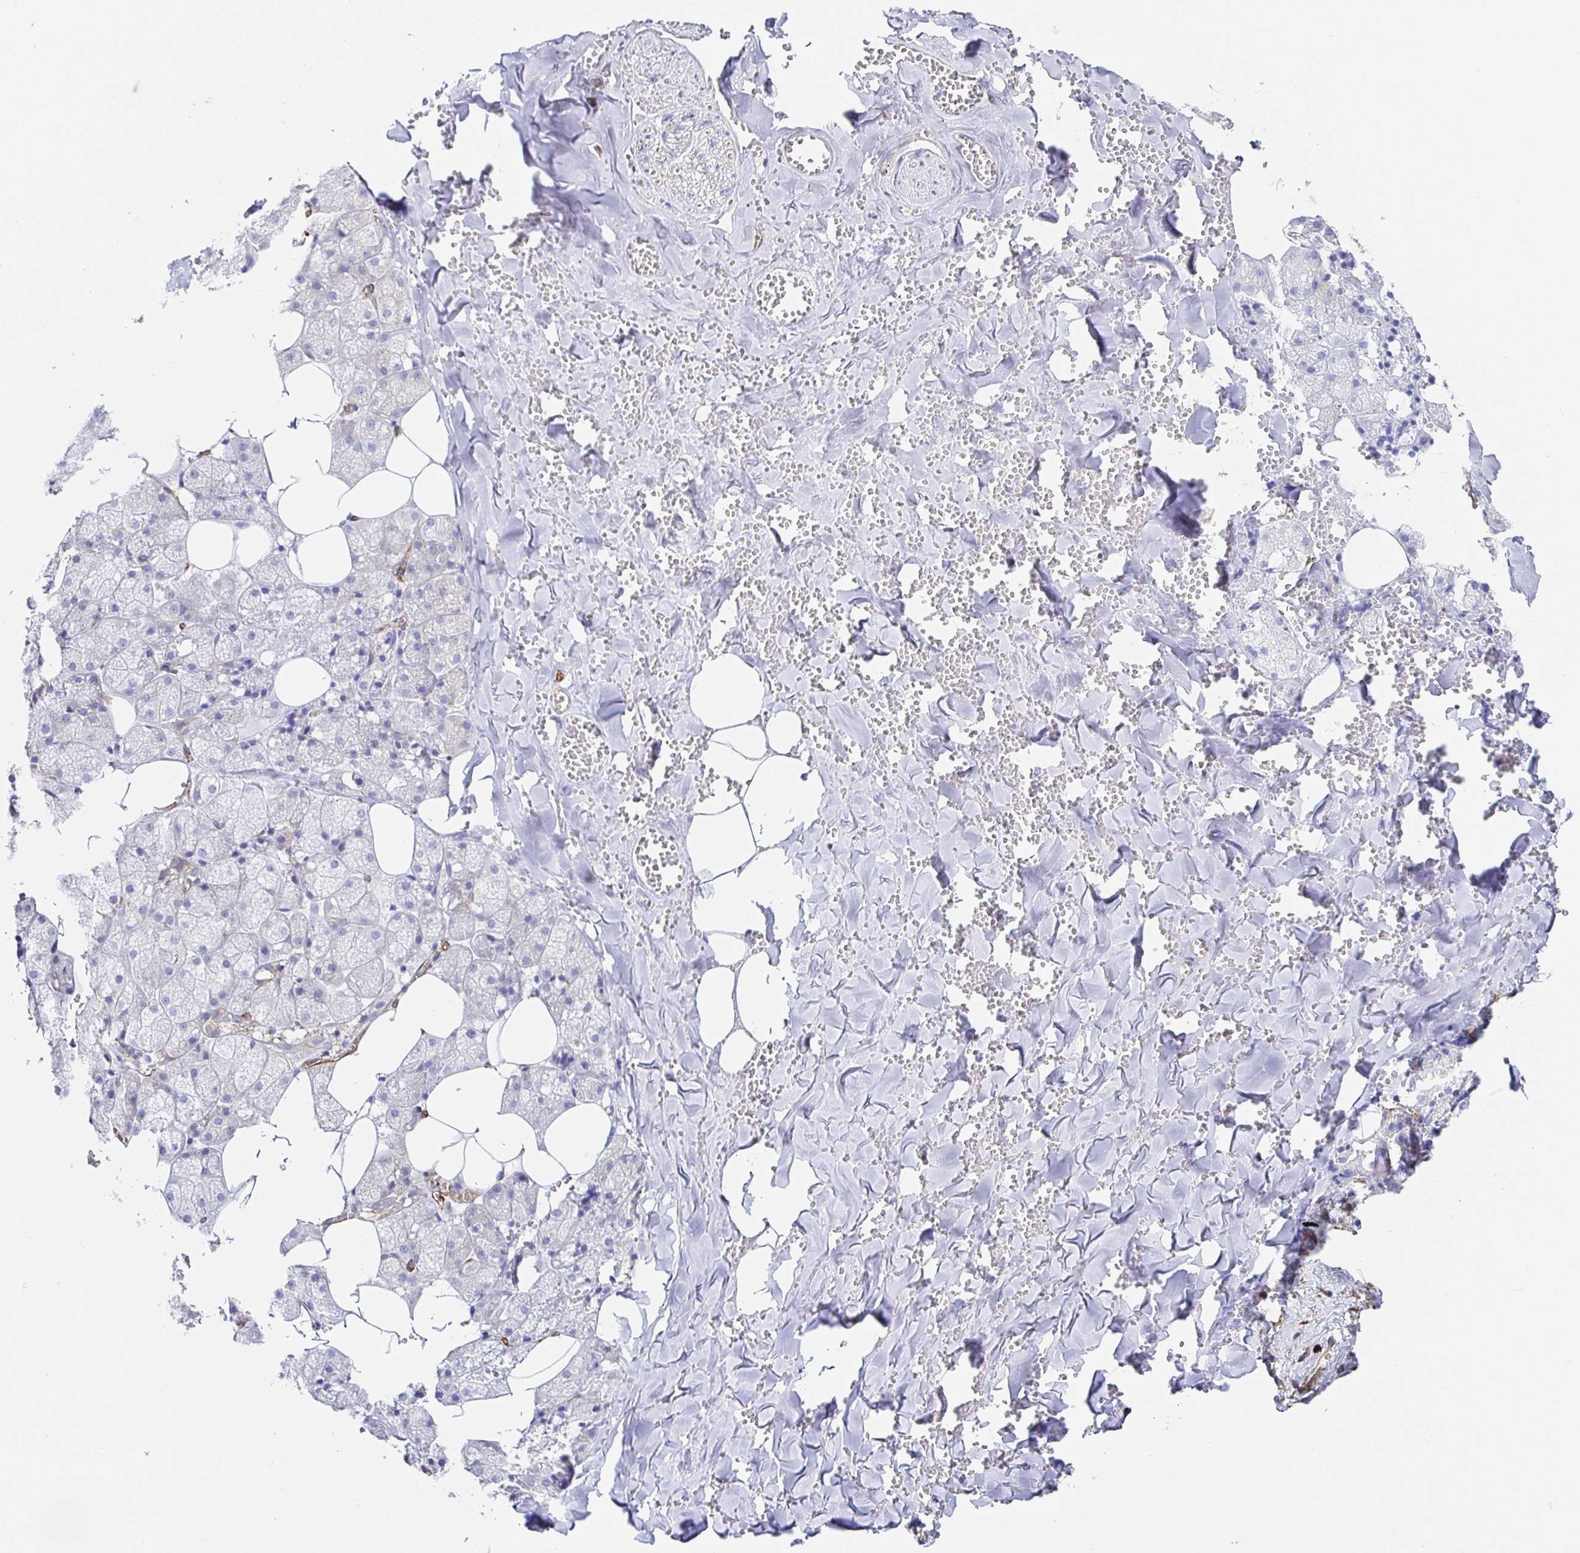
{"staining": {"intensity": "weak", "quantity": "25%-75%", "location": "cytoplasmic/membranous"}, "tissue": "salivary gland", "cell_type": "Glandular cells", "image_type": "normal", "snomed": [{"axis": "morphology", "description": "Normal tissue, NOS"}, {"axis": "topography", "description": "Salivary gland"}, {"axis": "topography", "description": "Peripheral nerve tissue"}], "caption": "This is an image of IHC staining of normal salivary gland, which shows weak staining in the cytoplasmic/membranous of glandular cells.", "gene": "DOCK1", "patient": {"sex": "male", "age": 38}}